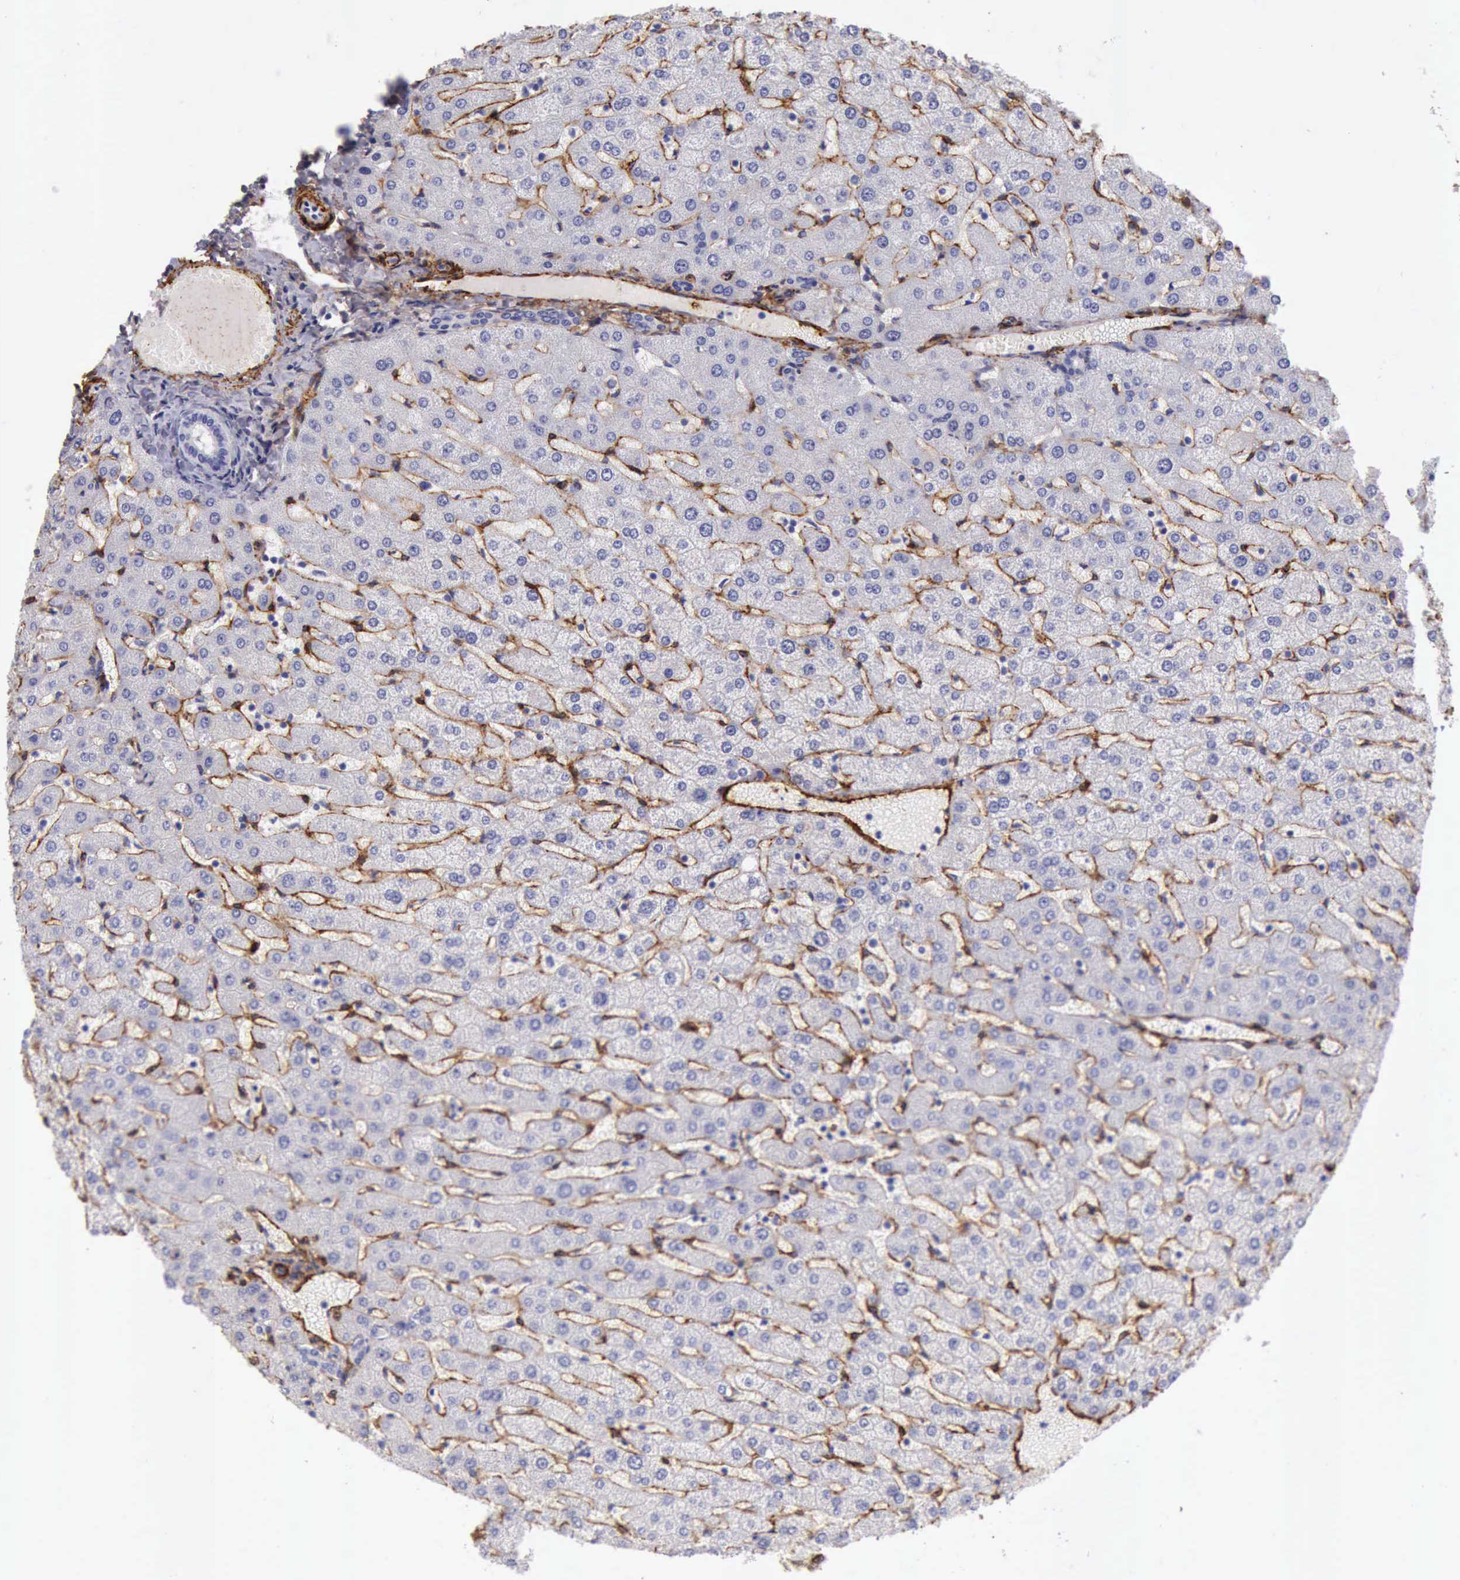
{"staining": {"intensity": "negative", "quantity": "none", "location": "none"}, "tissue": "liver", "cell_type": "Cholangiocytes", "image_type": "normal", "snomed": [{"axis": "morphology", "description": "Normal tissue, NOS"}, {"axis": "morphology", "description": "Fibrosis, NOS"}, {"axis": "topography", "description": "Liver"}], "caption": "IHC histopathology image of benign human liver stained for a protein (brown), which exhibits no staining in cholangiocytes.", "gene": "AOC3", "patient": {"sex": "female", "age": 29}}